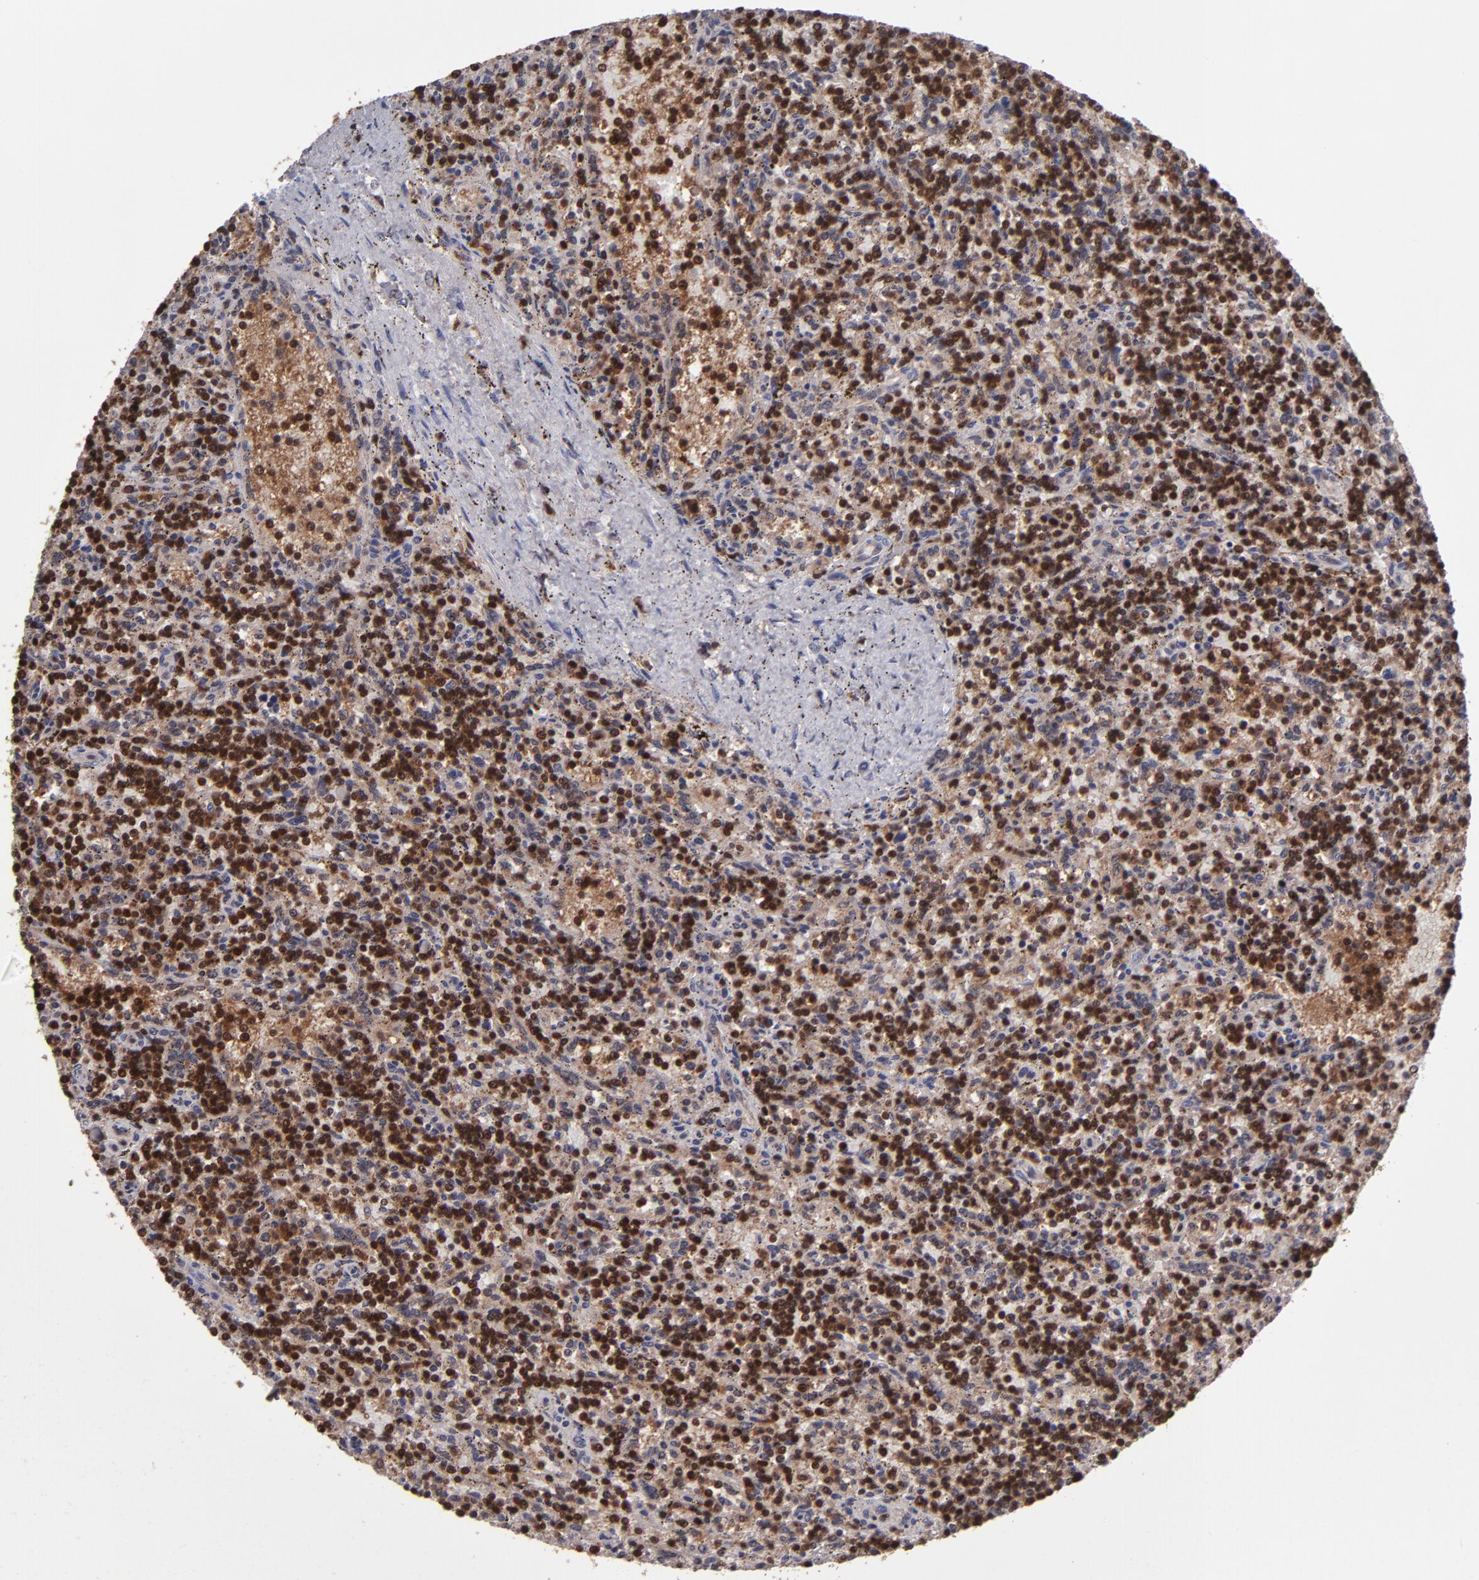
{"staining": {"intensity": "moderate", "quantity": "25%-75%", "location": "cytoplasmic/membranous,nuclear"}, "tissue": "lymphoma", "cell_type": "Tumor cells", "image_type": "cancer", "snomed": [{"axis": "morphology", "description": "Malignant lymphoma, non-Hodgkin's type, Low grade"}, {"axis": "topography", "description": "Spleen"}], "caption": "This image reveals IHC staining of low-grade malignant lymphoma, non-Hodgkin's type, with medium moderate cytoplasmic/membranous and nuclear expression in about 25%-75% of tumor cells.", "gene": "GRB2", "patient": {"sex": "male", "age": 73}}